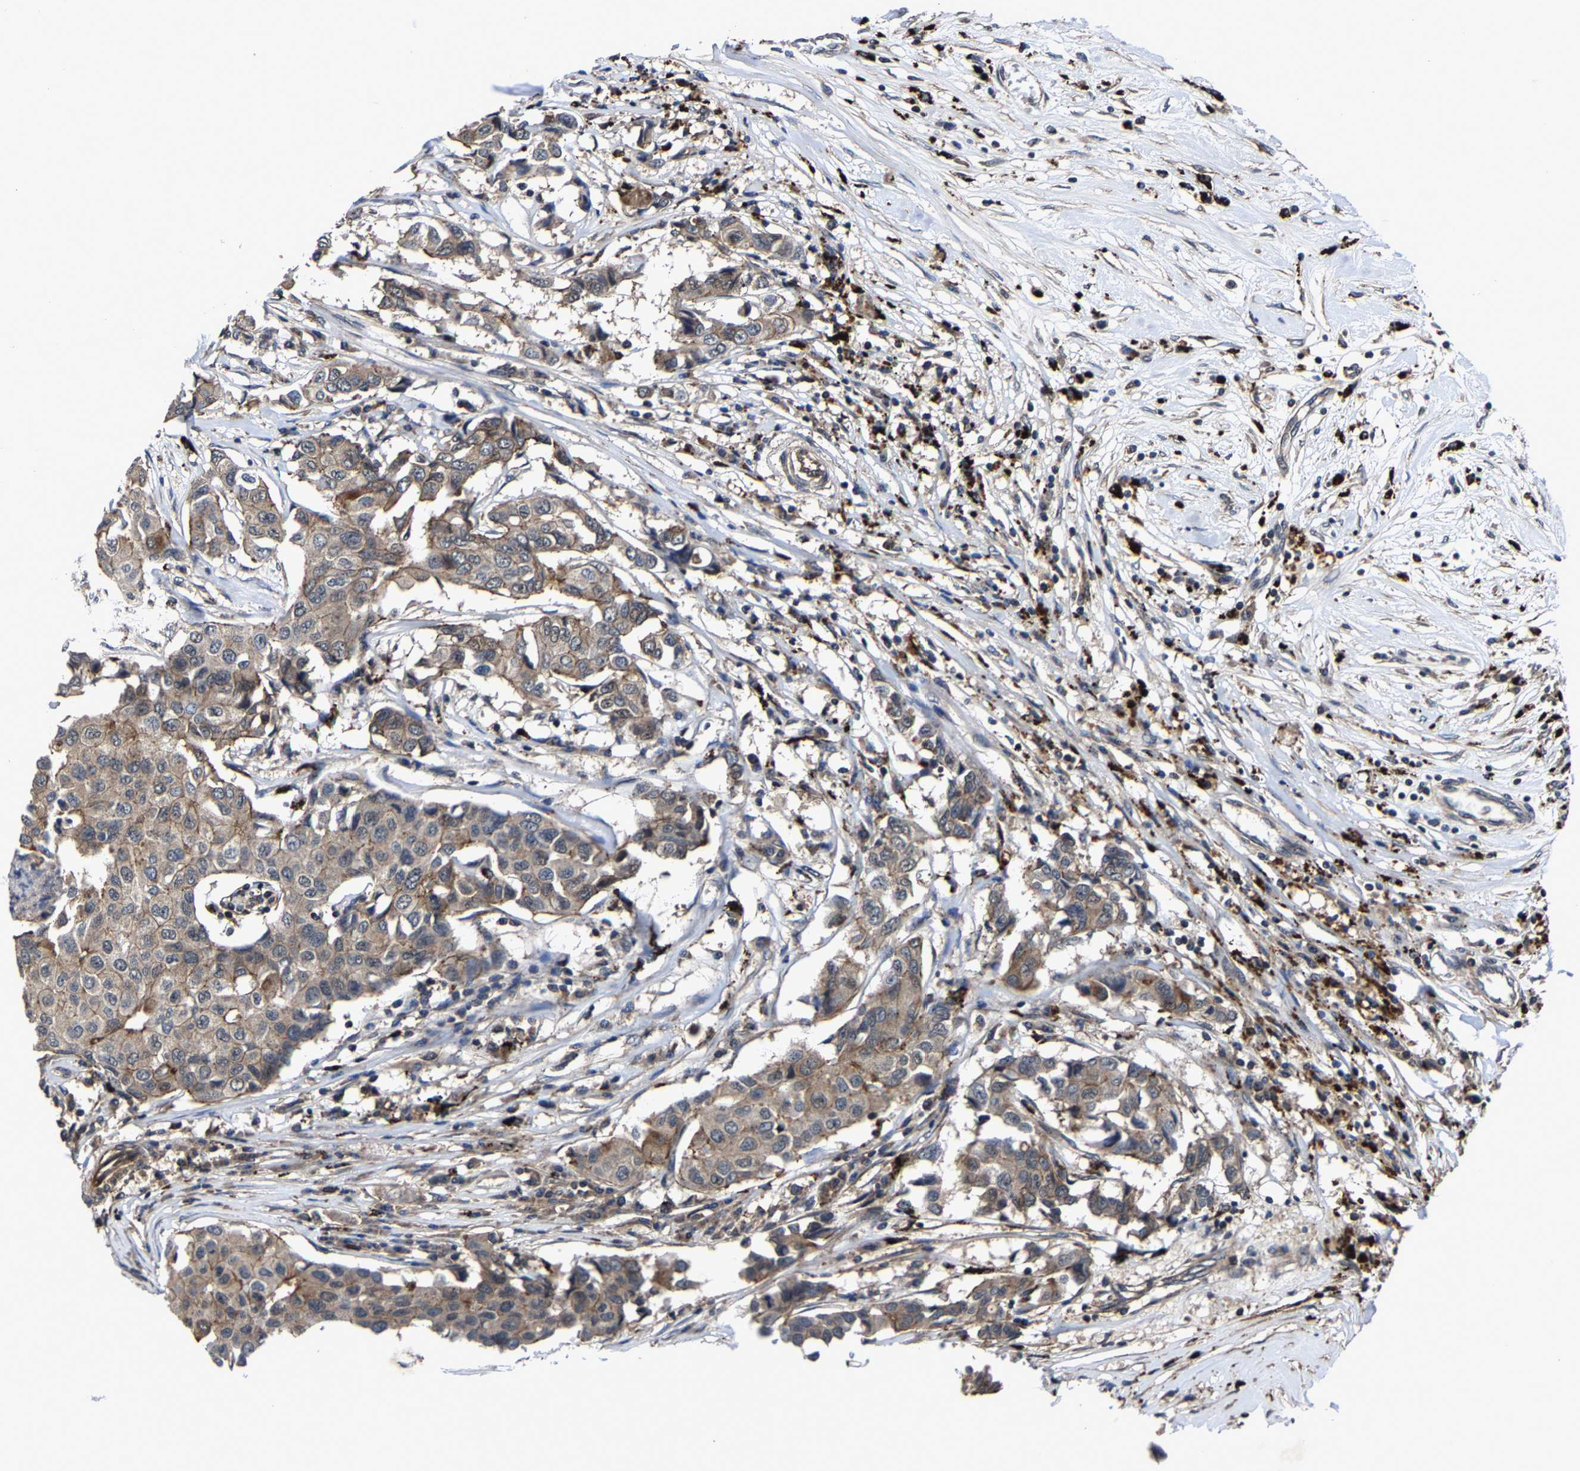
{"staining": {"intensity": "moderate", "quantity": ">75%", "location": "cytoplasmic/membranous"}, "tissue": "breast cancer", "cell_type": "Tumor cells", "image_type": "cancer", "snomed": [{"axis": "morphology", "description": "Duct carcinoma"}, {"axis": "topography", "description": "Breast"}], "caption": "Brown immunohistochemical staining in human breast invasive ductal carcinoma shows moderate cytoplasmic/membranous expression in approximately >75% of tumor cells. (brown staining indicates protein expression, while blue staining denotes nuclei).", "gene": "ZCCHC7", "patient": {"sex": "female", "age": 80}}